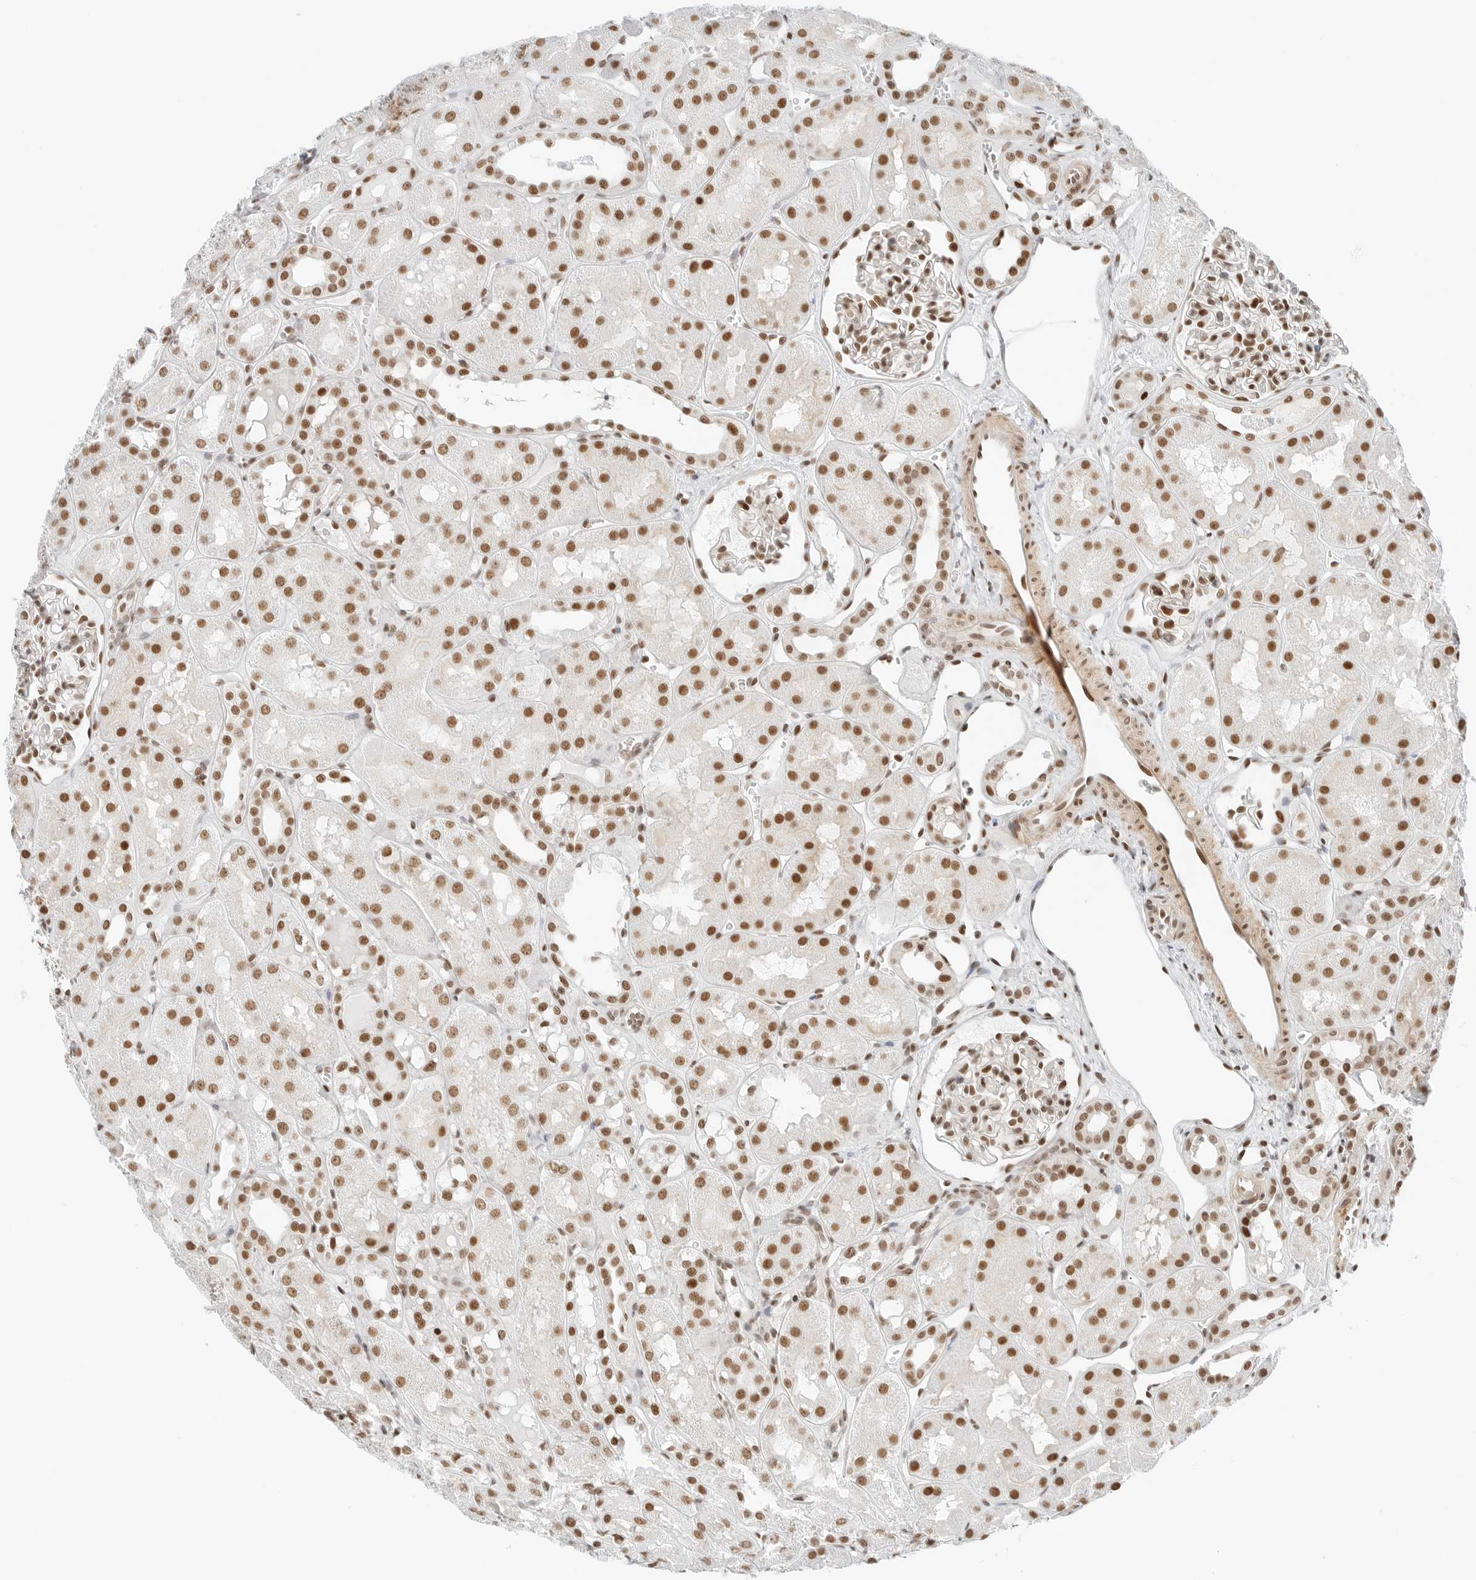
{"staining": {"intensity": "moderate", "quantity": ">75%", "location": "nuclear"}, "tissue": "kidney", "cell_type": "Cells in glomeruli", "image_type": "normal", "snomed": [{"axis": "morphology", "description": "Normal tissue, NOS"}, {"axis": "topography", "description": "Kidney"}], "caption": "A brown stain highlights moderate nuclear positivity of a protein in cells in glomeruli of benign human kidney.", "gene": "CRTC2", "patient": {"sex": "male", "age": 16}}